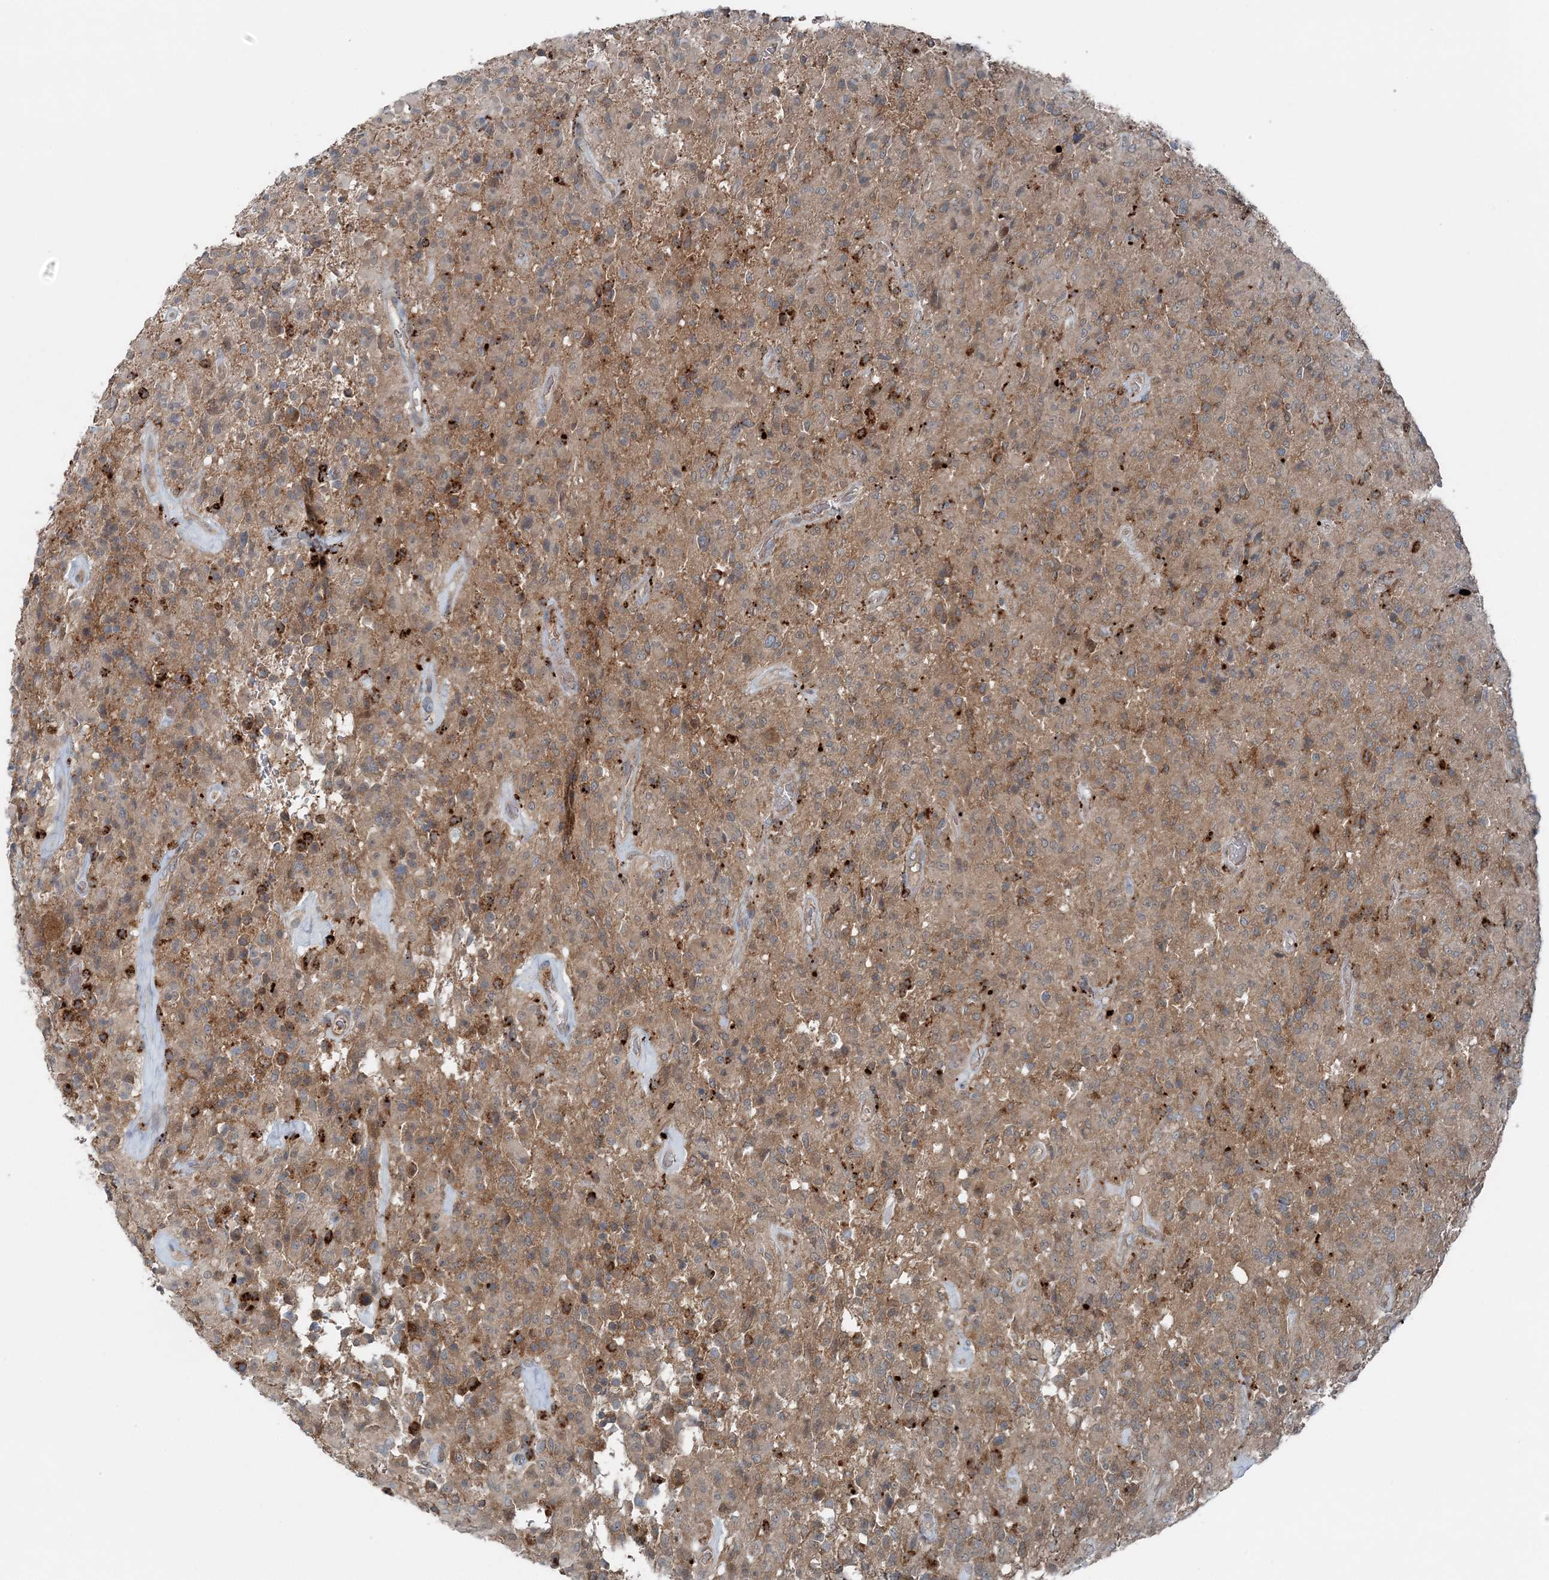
{"staining": {"intensity": "strong", "quantity": "25%-75%", "location": "cytoplasmic/membranous"}, "tissue": "glioma", "cell_type": "Tumor cells", "image_type": "cancer", "snomed": [{"axis": "morphology", "description": "Glioma, malignant, High grade"}, {"axis": "topography", "description": "Brain"}], "caption": "IHC of malignant high-grade glioma demonstrates high levels of strong cytoplasmic/membranous staining in about 25%-75% of tumor cells.", "gene": "ASNSD1", "patient": {"sex": "female", "age": 57}}